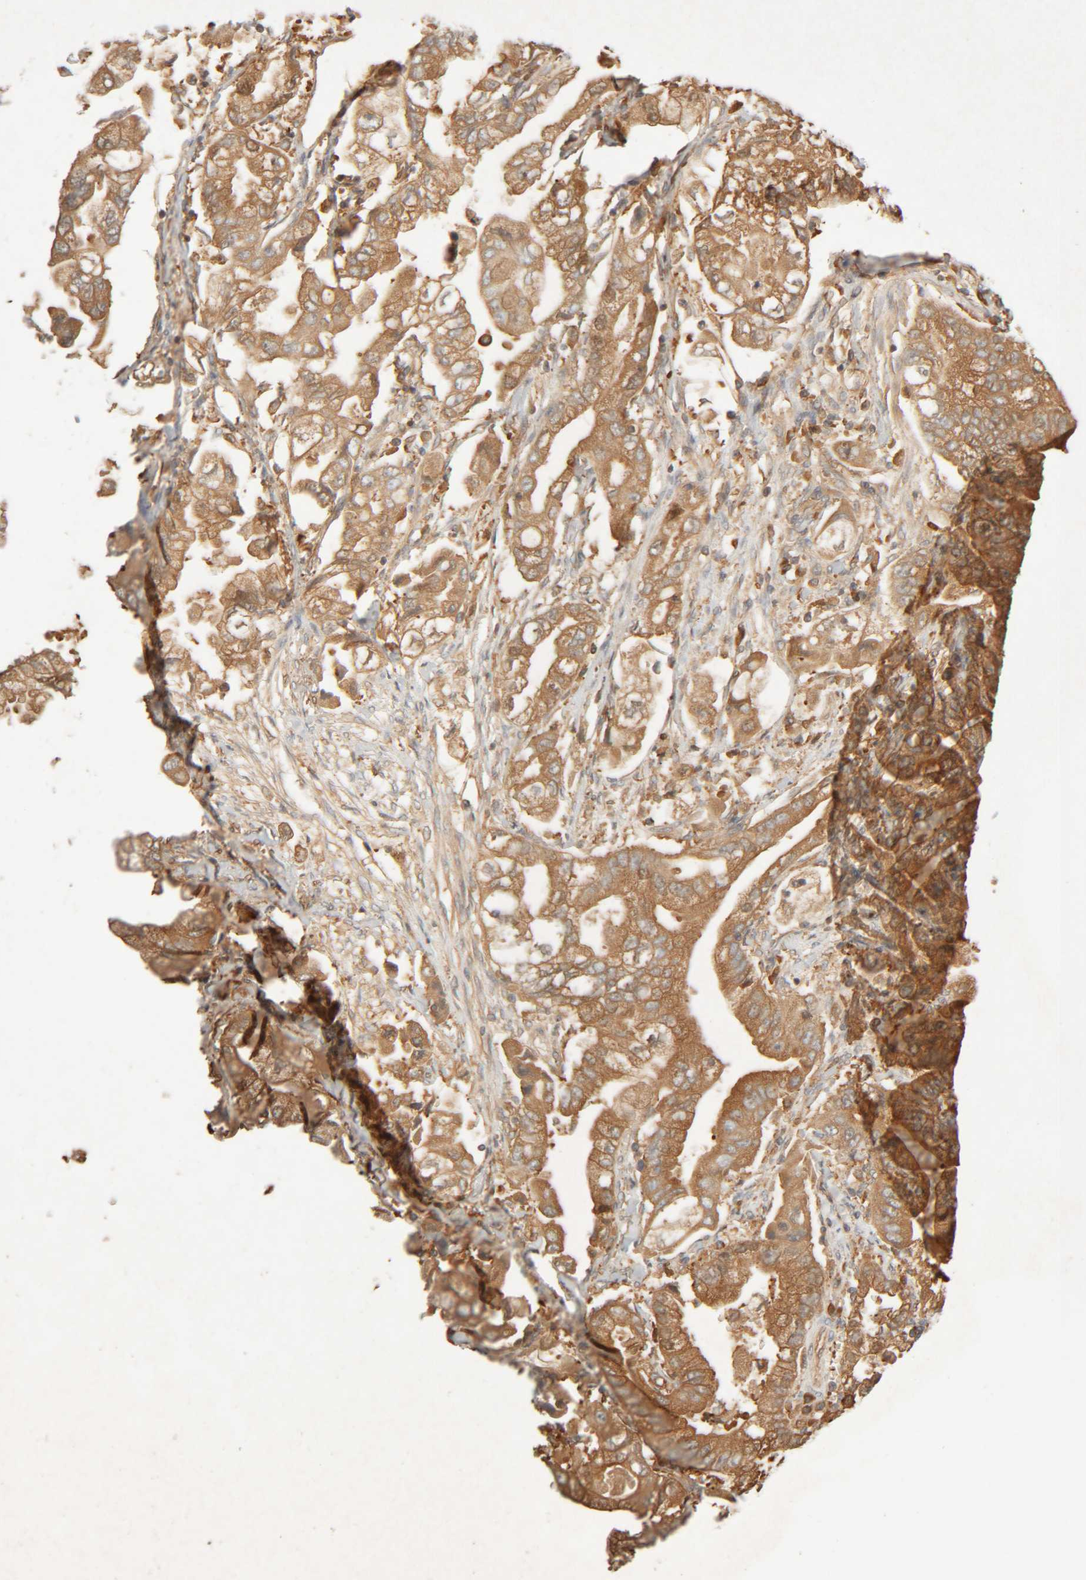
{"staining": {"intensity": "moderate", "quantity": ">75%", "location": "cytoplasmic/membranous"}, "tissue": "stomach cancer", "cell_type": "Tumor cells", "image_type": "cancer", "snomed": [{"axis": "morphology", "description": "Normal tissue, NOS"}, {"axis": "morphology", "description": "Adenocarcinoma, NOS"}, {"axis": "topography", "description": "Stomach"}], "caption": "Stomach adenocarcinoma was stained to show a protein in brown. There is medium levels of moderate cytoplasmic/membranous expression in approximately >75% of tumor cells. (Brightfield microscopy of DAB IHC at high magnification).", "gene": "TMEM192", "patient": {"sex": "male", "age": 62}}